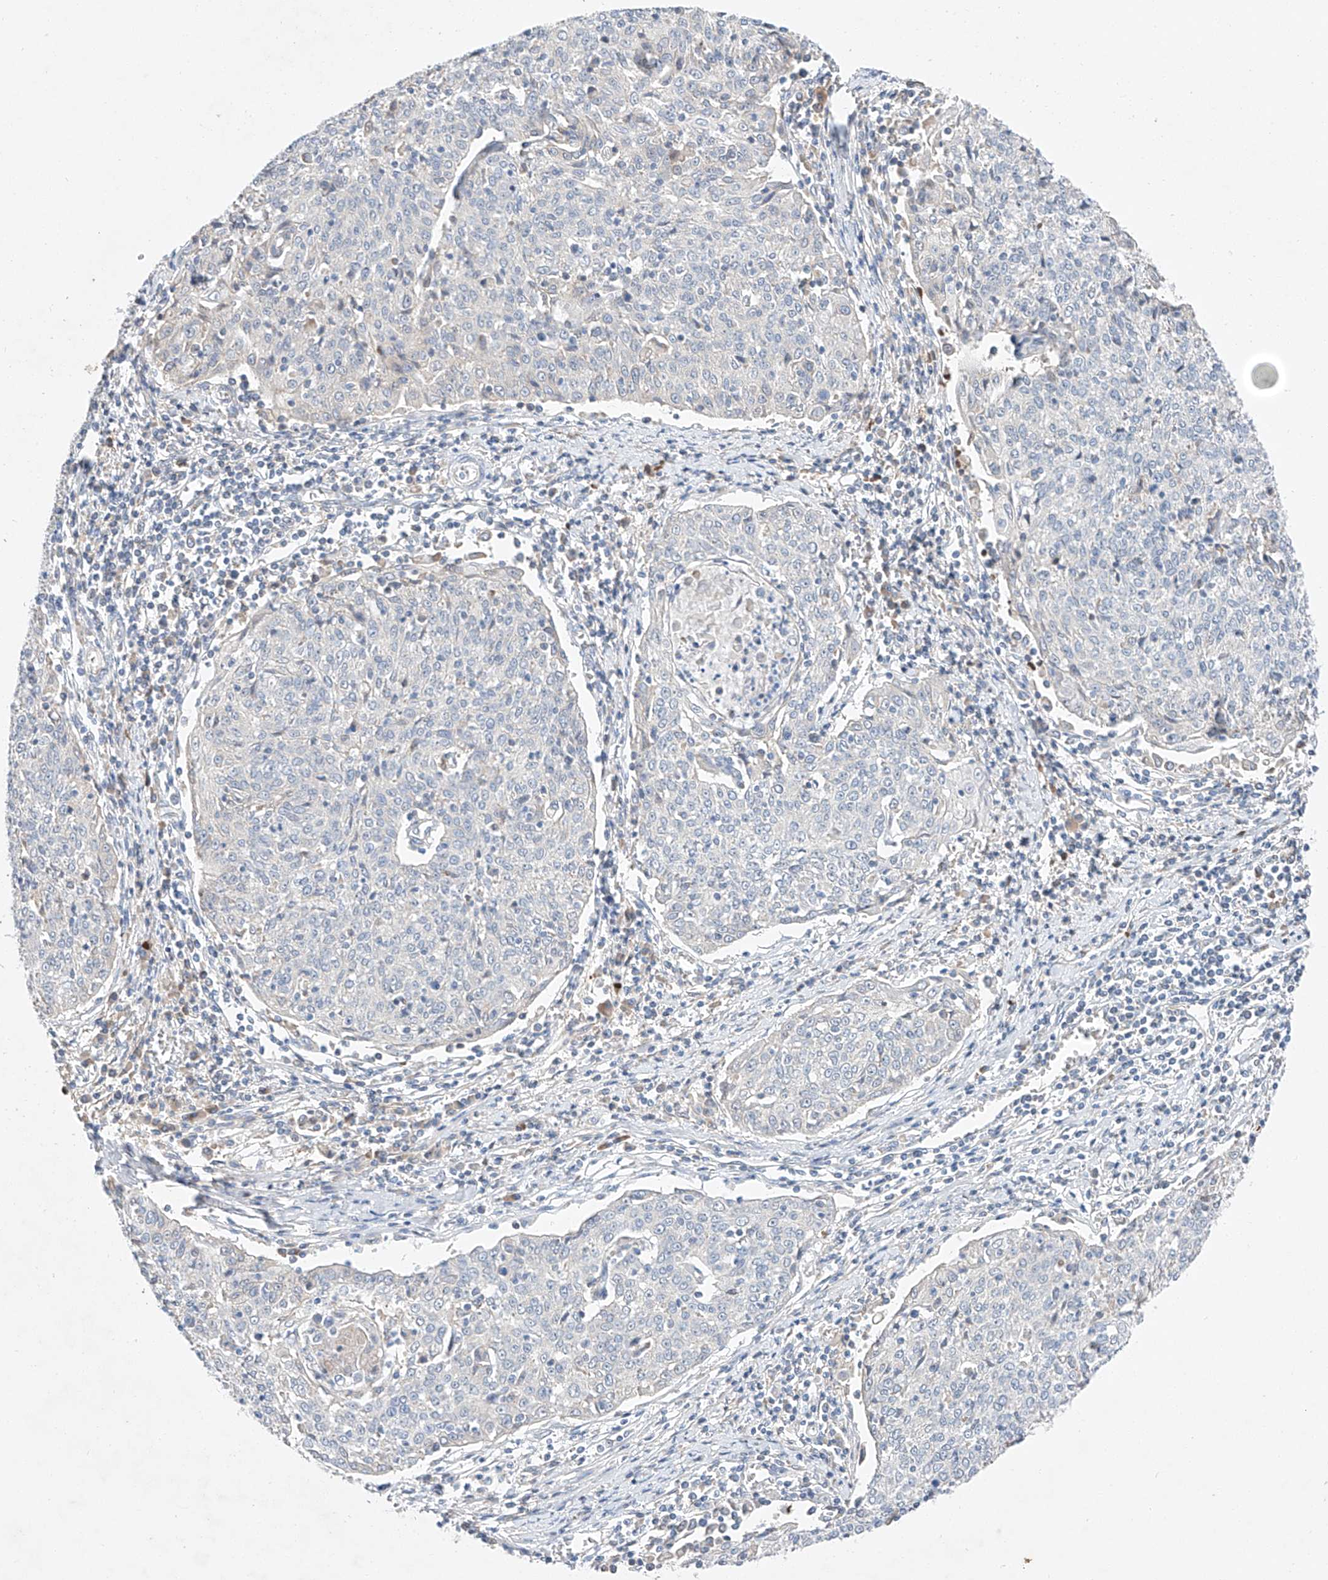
{"staining": {"intensity": "negative", "quantity": "none", "location": "none"}, "tissue": "cervical cancer", "cell_type": "Tumor cells", "image_type": "cancer", "snomed": [{"axis": "morphology", "description": "Squamous cell carcinoma, NOS"}, {"axis": "topography", "description": "Cervix"}], "caption": "Micrograph shows no protein staining in tumor cells of cervical cancer (squamous cell carcinoma) tissue. (Brightfield microscopy of DAB (3,3'-diaminobenzidine) IHC at high magnification).", "gene": "RUSC1", "patient": {"sex": "female", "age": 48}}